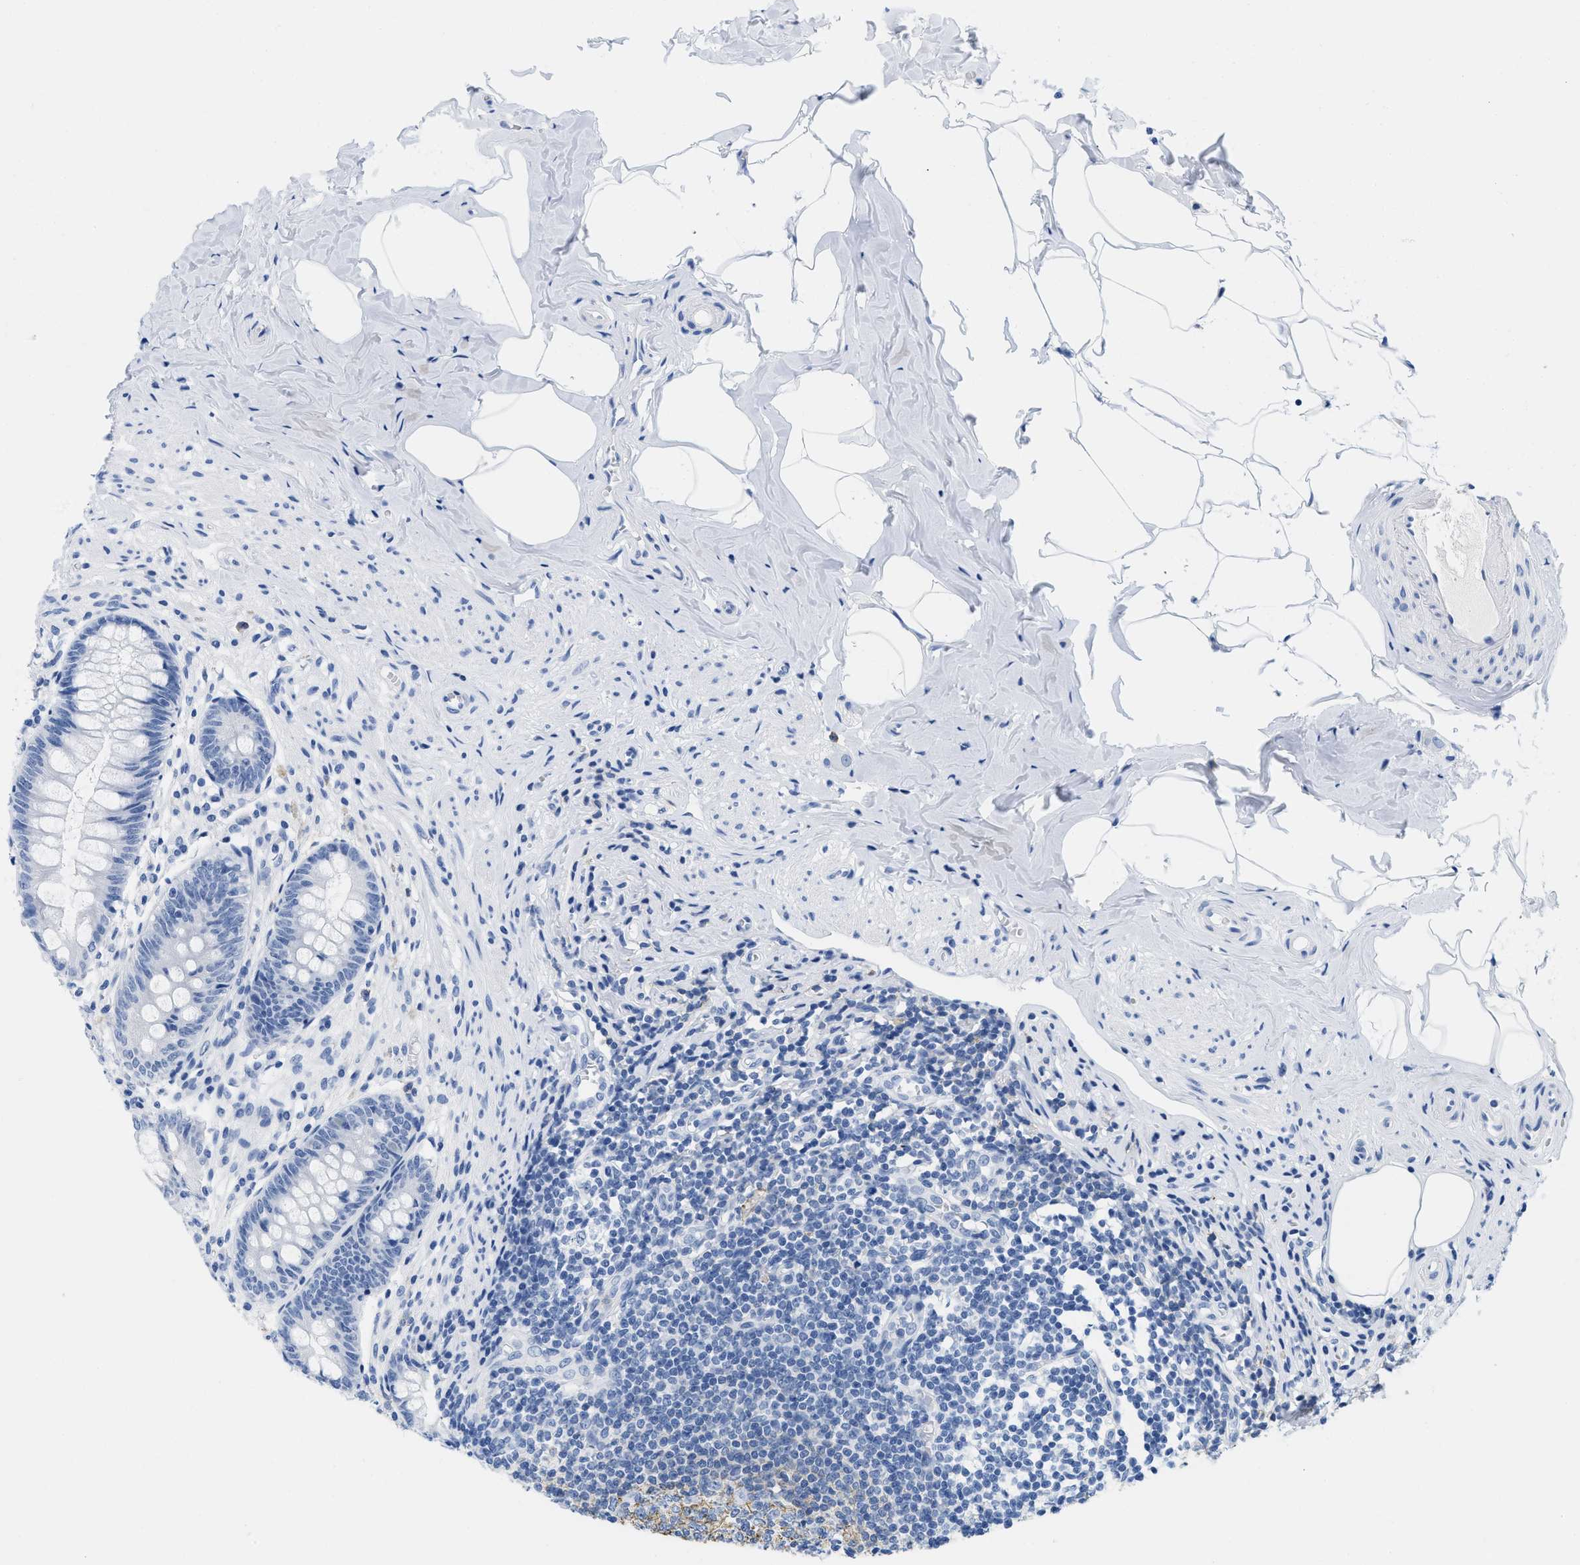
{"staining": {"intensity": "negative", "quantity": "none", "location": "none"}, "tissue": "appendix", "cell_type": "Glandular cells", "image_type": "normal", "snomed": [{"axis": "morphology", "description": "Normal tissue, NOS"}, {"axis": "topography", "description": "Appendix"}], "caption": "High magnification brightfield microscopy of normal appendix stained with DAB (brown) and counterstained with hematoxylin (blue): glandular cells show no significant expression. The staining was performed using DAB (3,3'-diaminobenzidine) to visualize the protein expression in brown, while the nuclei were stained in blue with hematoxylin (Magnification: 20x).", "gene": "CR1", "patient": {"sex": "male", "age": 56}}